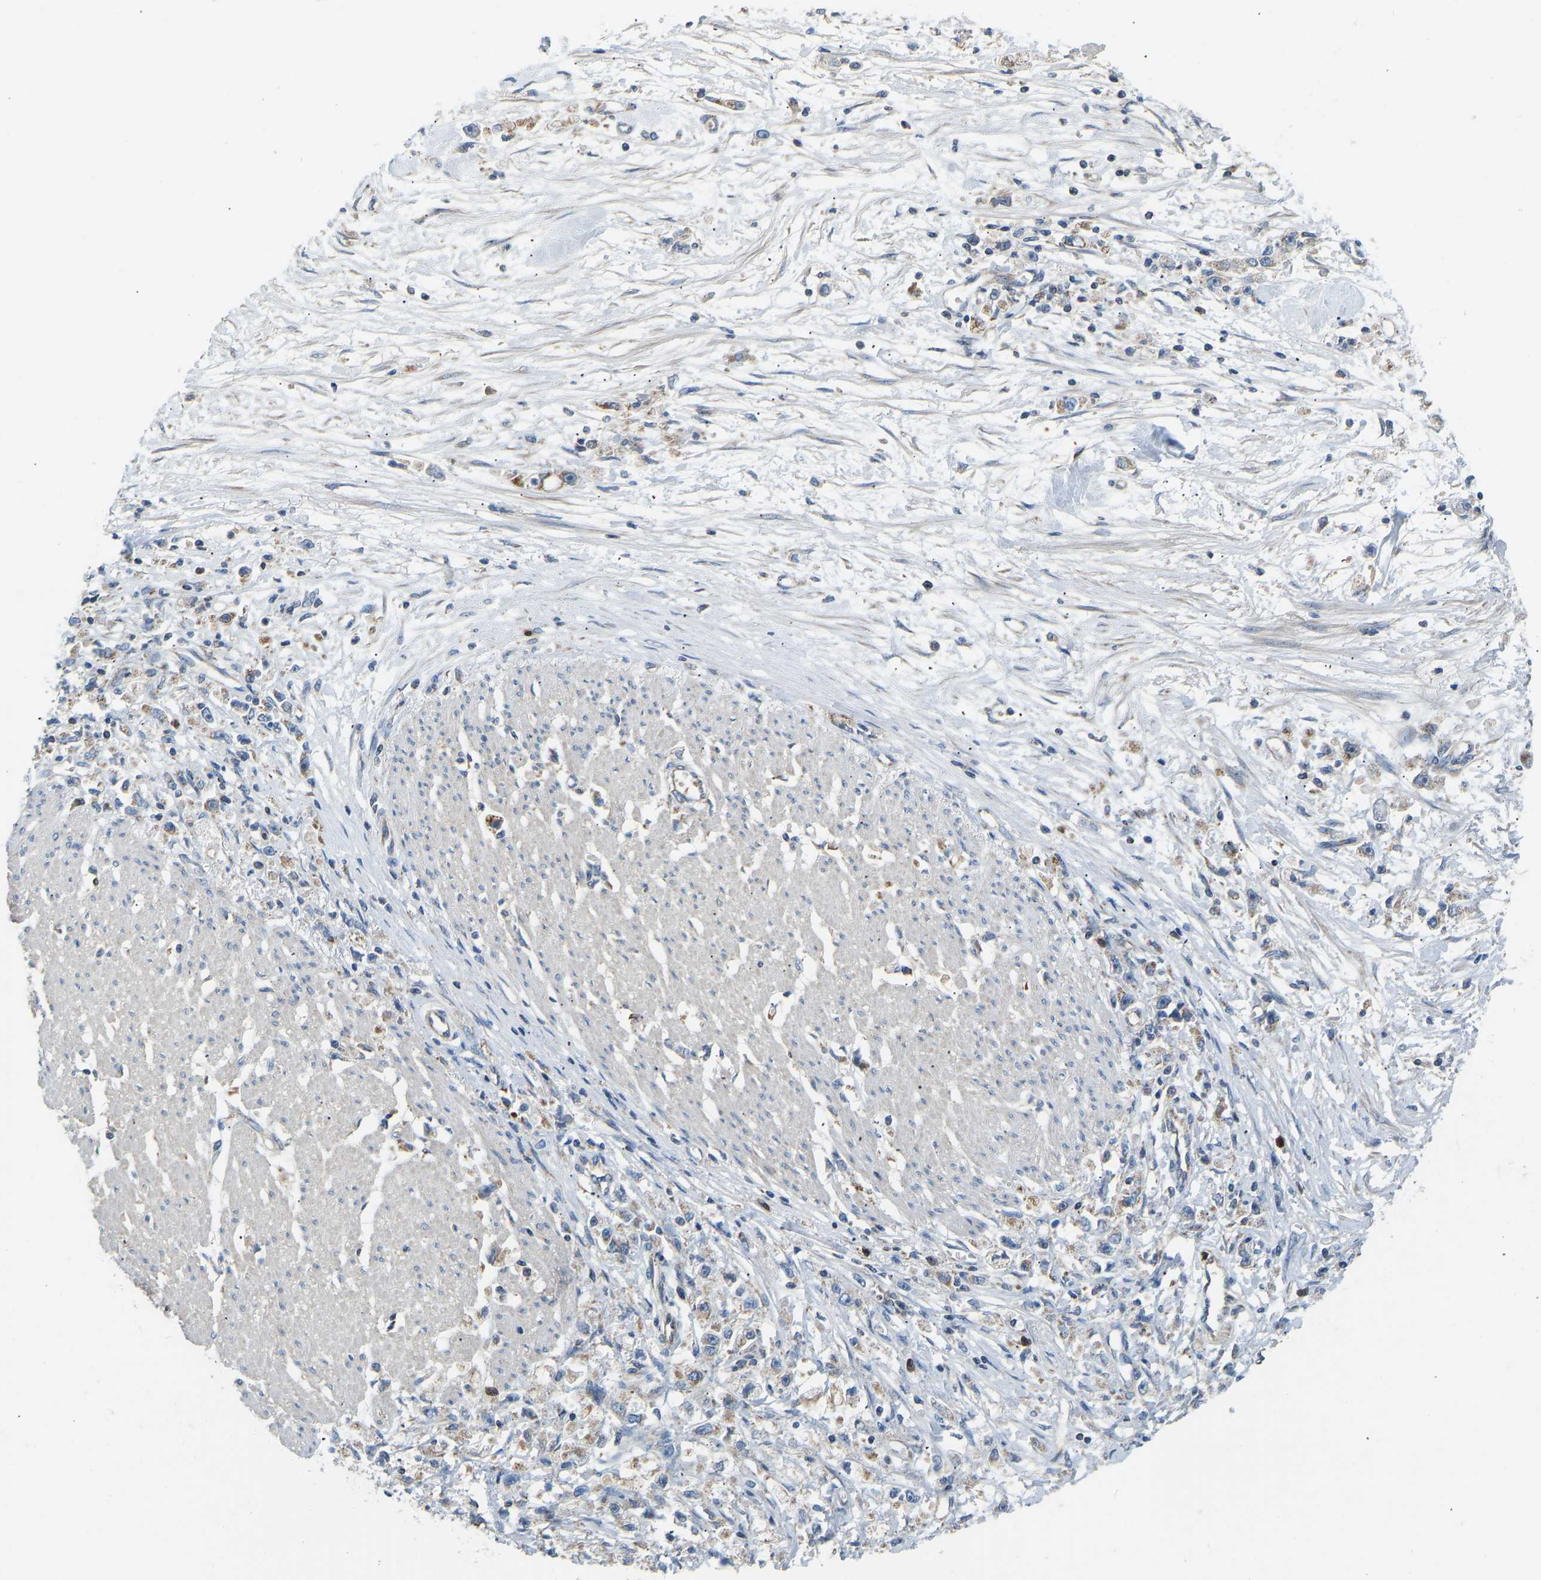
{"staining": {"intensity": "weak", "quantity": ">75%", "location": "cytoplasmic/membranous"}, "tissue": "stomach cancer", "cell_type": "Tumor cells", "image_type": "cancer", "snomed": [{"axis": "morphology", "description": "Adenocarcinoma, NOS"}, {"axis": "topography", "description": "Stomach"}], "caption": "Protein positivity by immunohistochemistry (IHC) exhibits weak cytoplasmic/membranous positivity in about >75% of tumor cells in stomach cancer (adenocarcinoma).", "gene": "RBP1", "patient": {"sex": "female", "age": 59}}